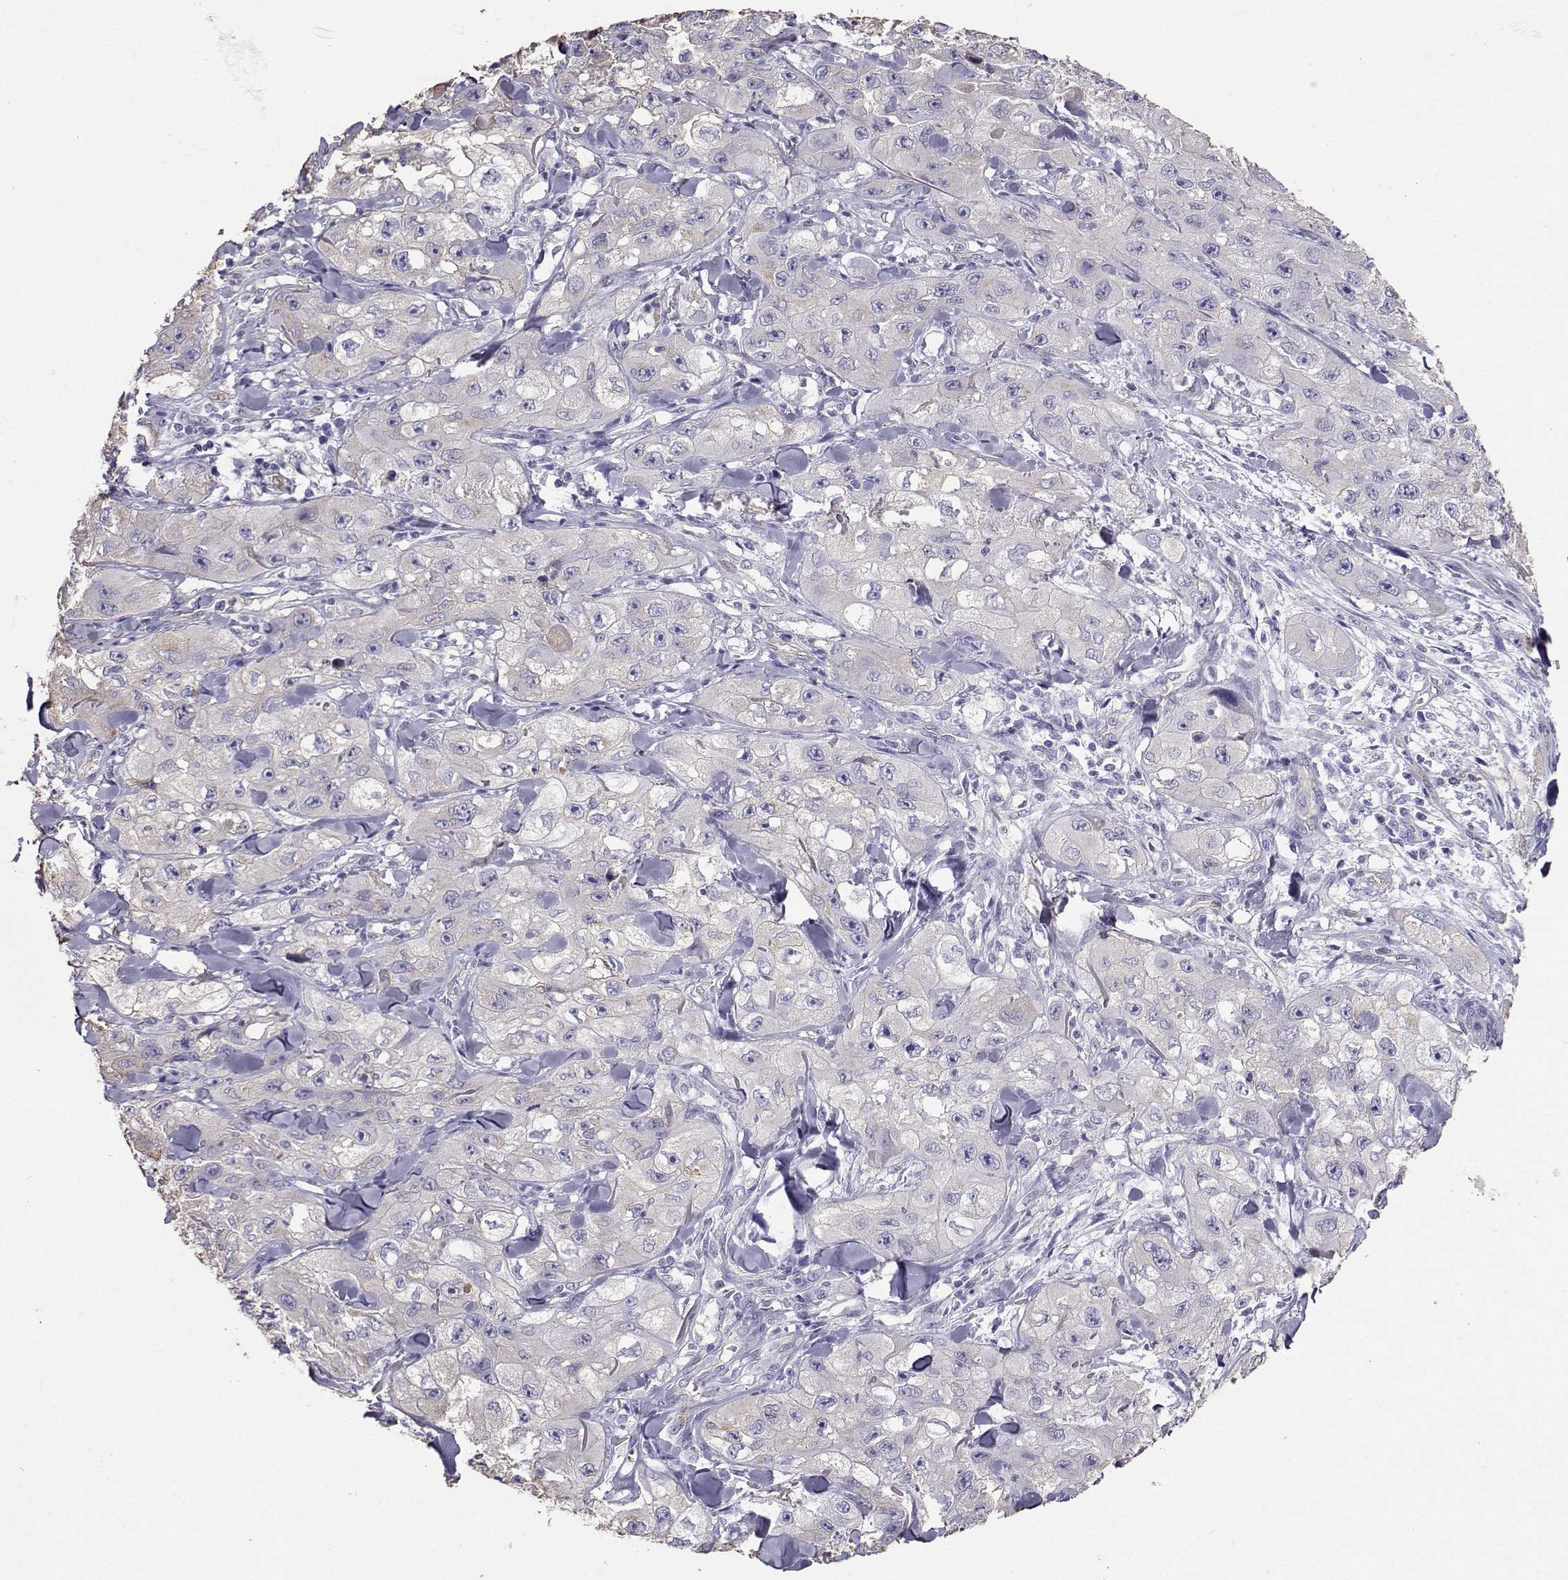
{"staining": {"intensity": "negative", "quantity": "none", "location": "none"}, "tissue": "skin cancer", "cell_type": "Tumor cells", "image_type": "cancer", "snomed": [{"axis": "morphology", "description": "Squamous cell carcinoma, NOS"}, {"axis": "topography", "description": "Skin"}, {"axis": "topography", "description": "Subcutis"}], "caption": "Immunohistochemistry (IHC) photomicrograph of neoplastic tissue: human skin squamous cell carcinoma stained with DAB (3,3'-diaminobenzidine) shows no significant protein positivity in tumor cells. Nuclei are stained in blue.", "gene": "CLUL1", "patient": {"sex": "male", "age": 73}}